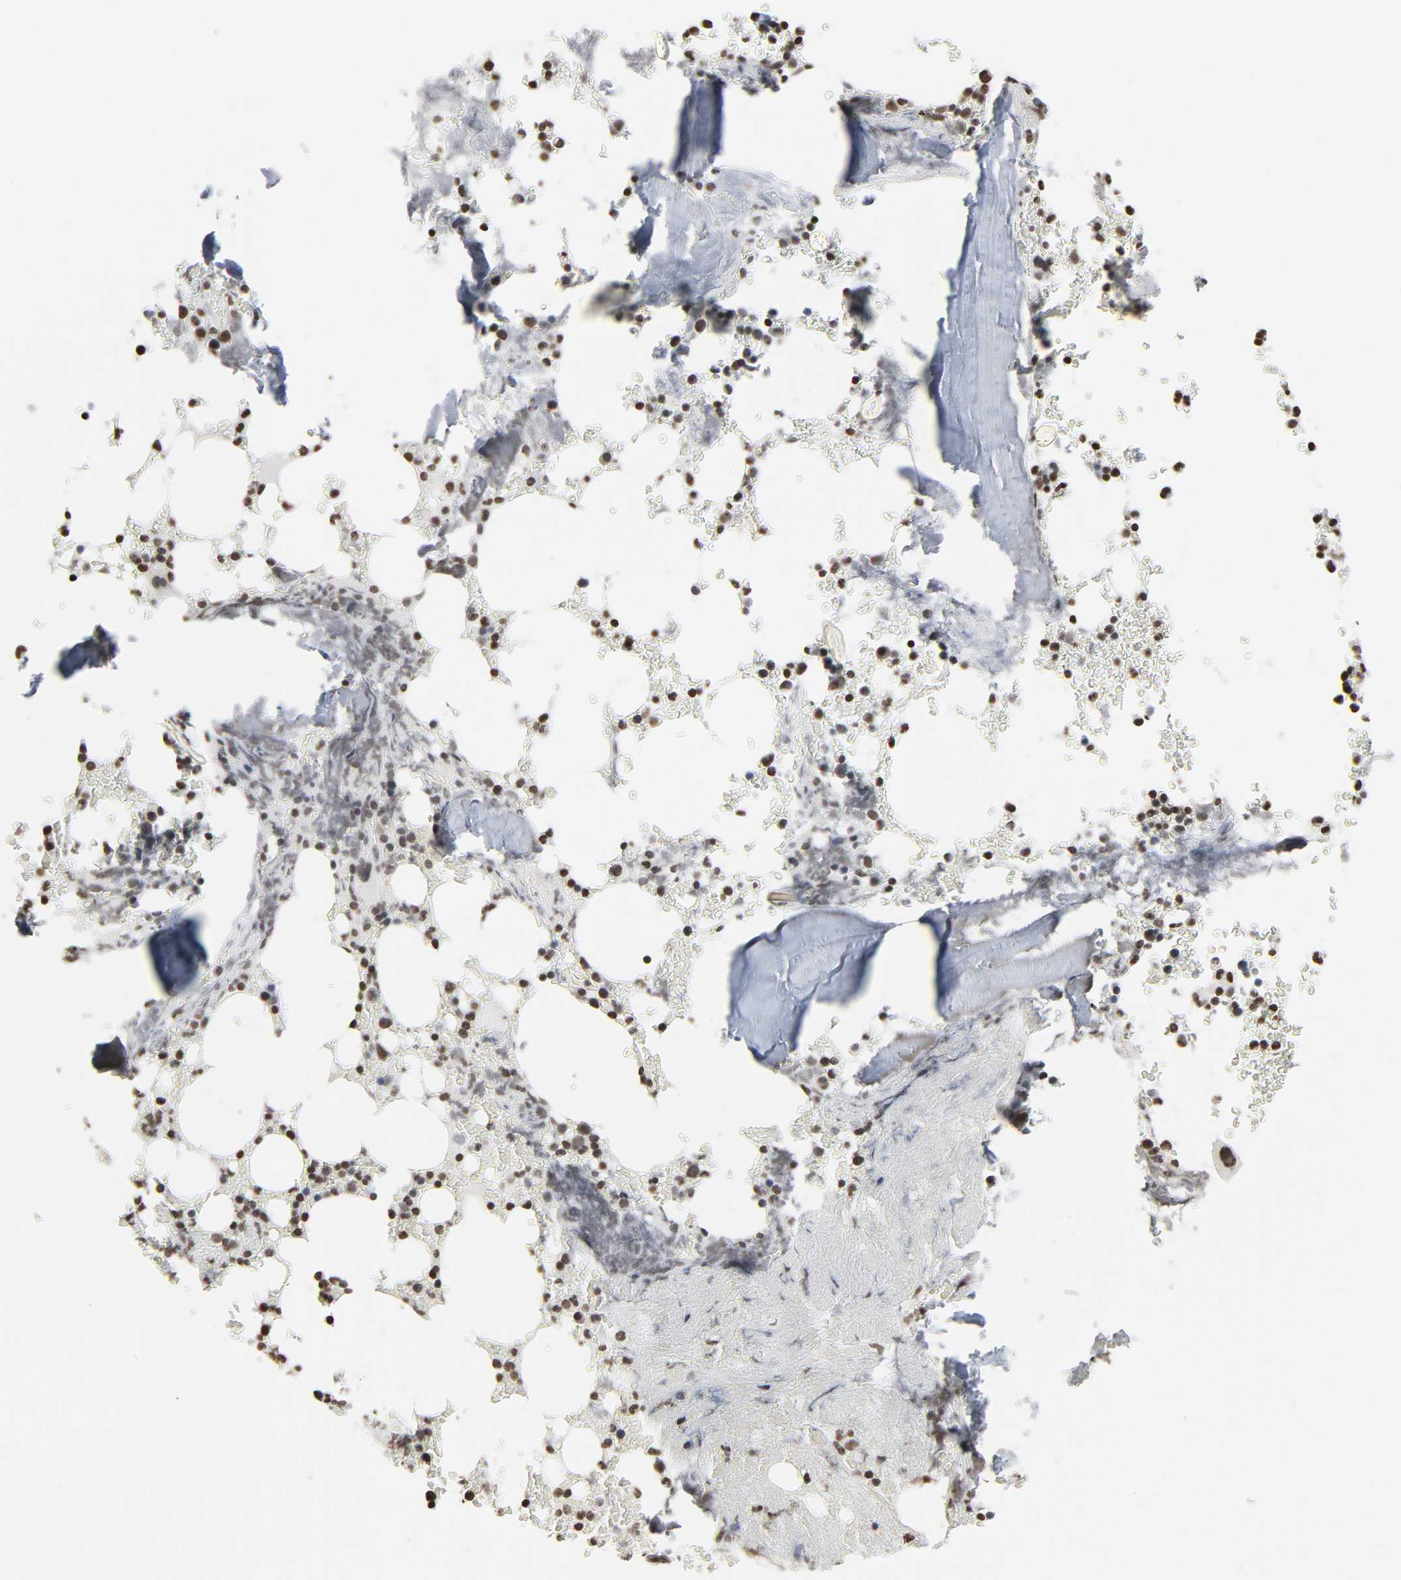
{"staining": {"intensity": "moderate", "quantity": ">75%", "location": "nuclear"}, "tissue": "bone marrow", "cell_type": "Hematopoietic cells", "image_type": "normal", "snomed": [{"axis": "morphology", "description": "Normal tissue, NOS"}, {"axis": "topography", "description": "Bone marrow"}], "caption": "The image shows immunohistochemical staining of benign bone marrow. There is moderate nuclear positivity is seen in about >75% of hematopoietic cells. (DAB = brown stain, brightfield microscopy at high magnification).", "gene": "ELAVL1", "patient": {"sex": "female", "age": 66}}